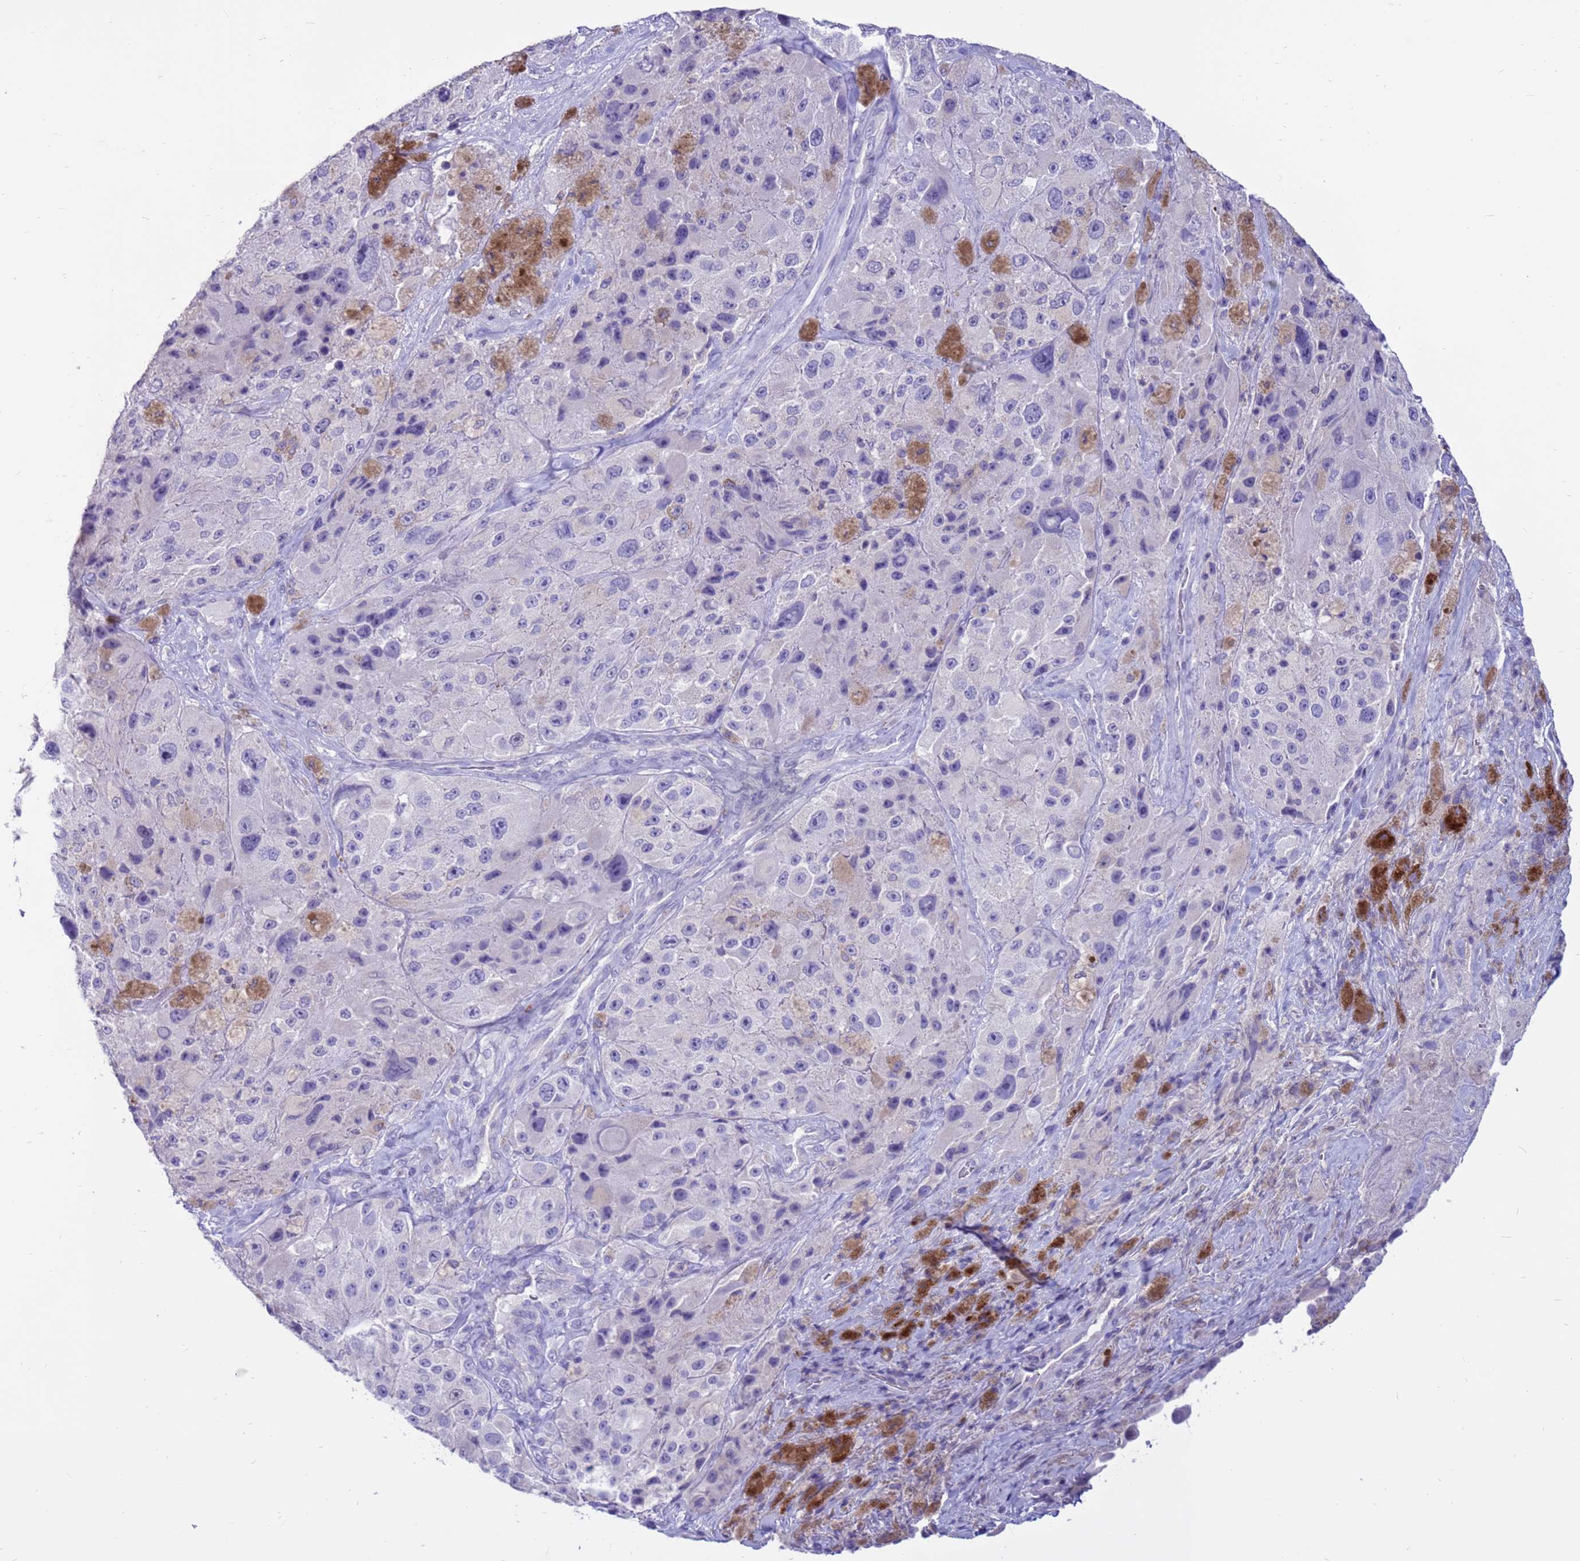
{"staining": {"intensity": "negative", "quantity": "none", "location": "none"}, "tissue": "melanoma", "cell_type": "Tumor cells", "image_type": "cancer", "snomed": [{"axis": "morphology", "description": "Malignant melanoma, Metastatic site"}, {"axis": "topography", "description": "Lymph node"}], "caption": "This histopathology image is of malignant melanoma (metastatic site) stained with immunohistochemistry (IHC) to label a protein in brown with the nuclei are counter-stained blue. There is no staining in tumor cells.", "gene": "PDE10A", "patient": {"sex": "male", "age": 62}}